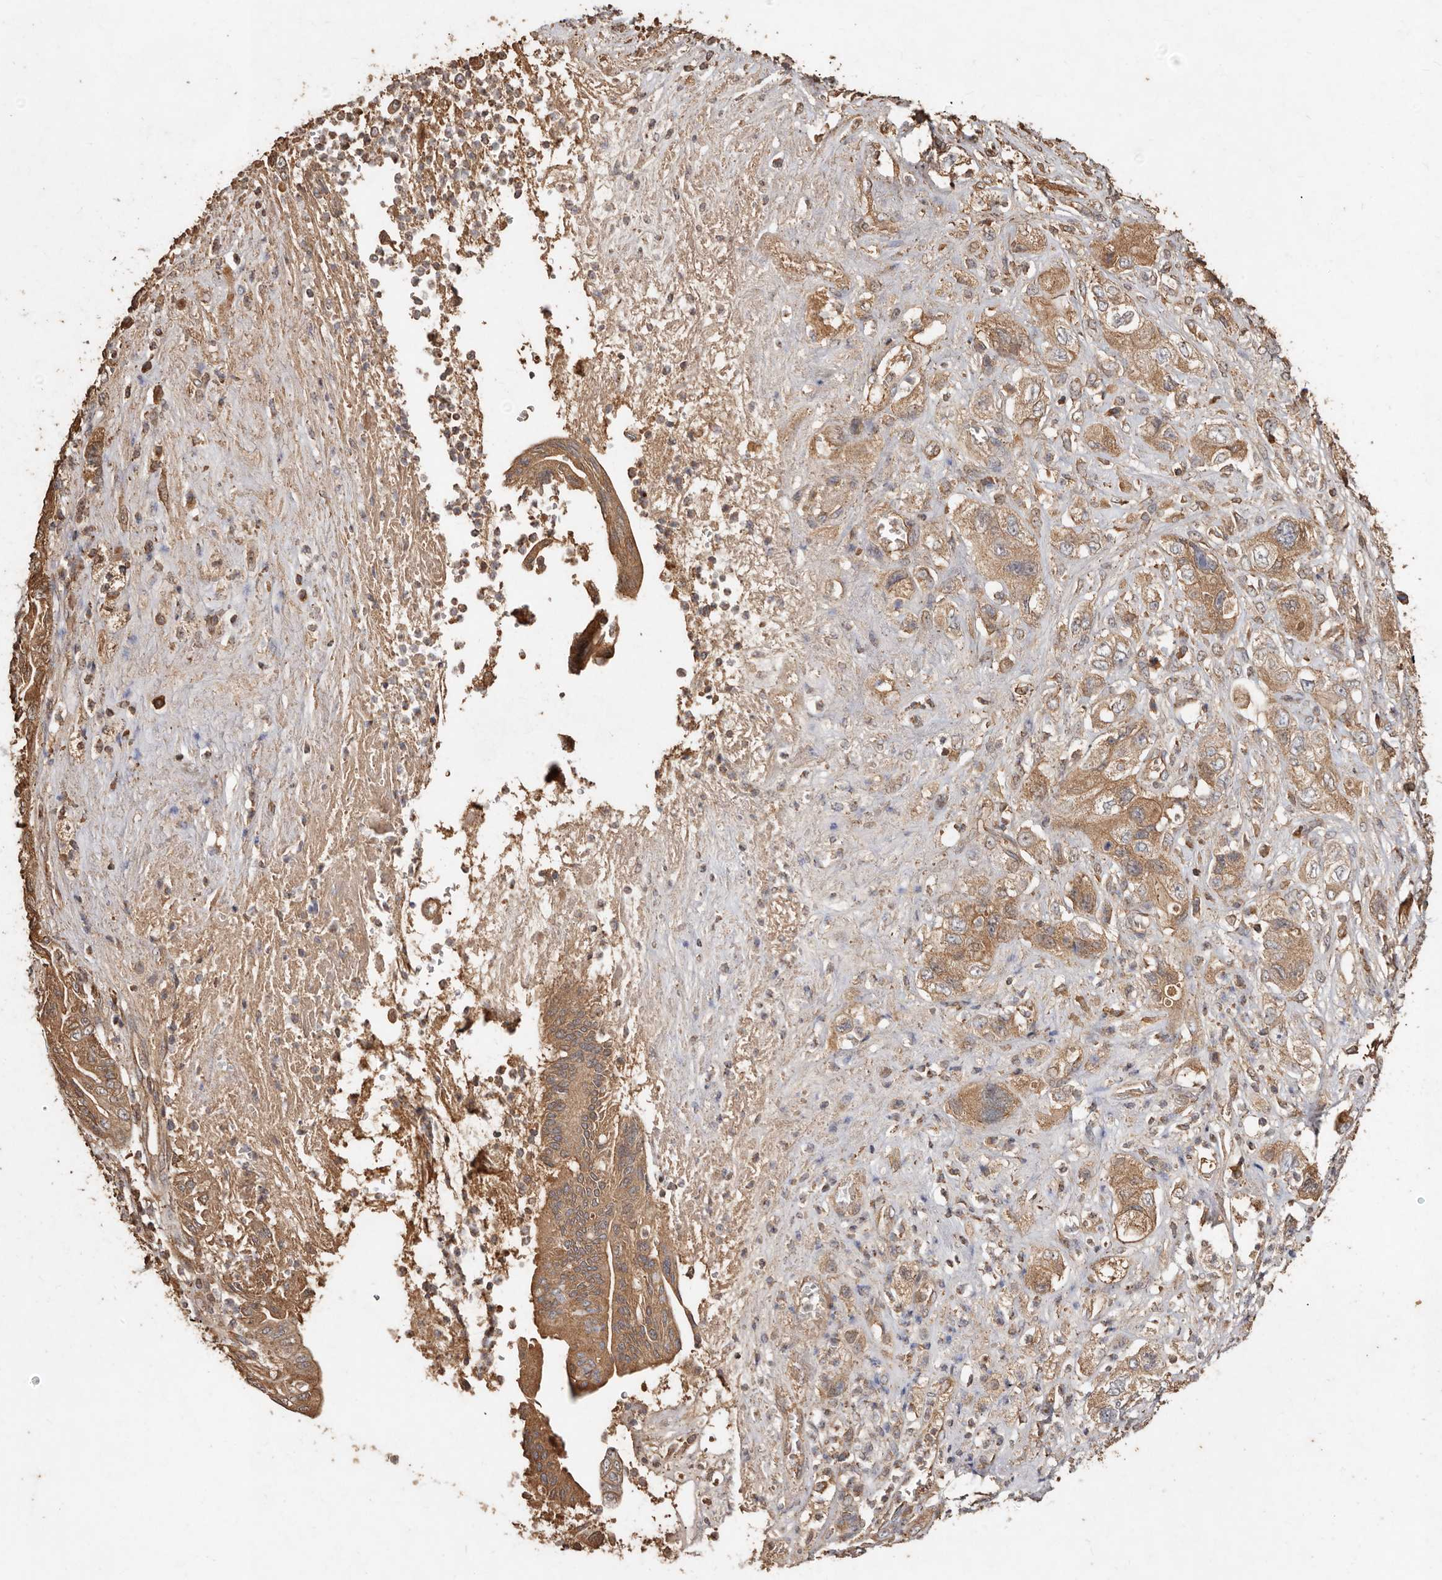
{"staining": {"intensity": "moderate", "quantity": ">75%", "location": "cytoplasmic/membranous"}, "tissue": "pancreatic cancer", "cell_type": "Tumor cells", "image_type": "cancer", "snomed": [{"axis": "morphology", "description": "Adenocarcinoma, NOS"}, {"axis": "topography", "description": "Pancreas"}], "caption": "Immunohistochemistry (IHC) of human pancreatic adenocarcinoma demonstrates medium levels of moderate cytoplasmic/membranous expression in about >75% of tumor cells.", "gene": "FARS2", "patient": {"sex": "female", "age": 73}}